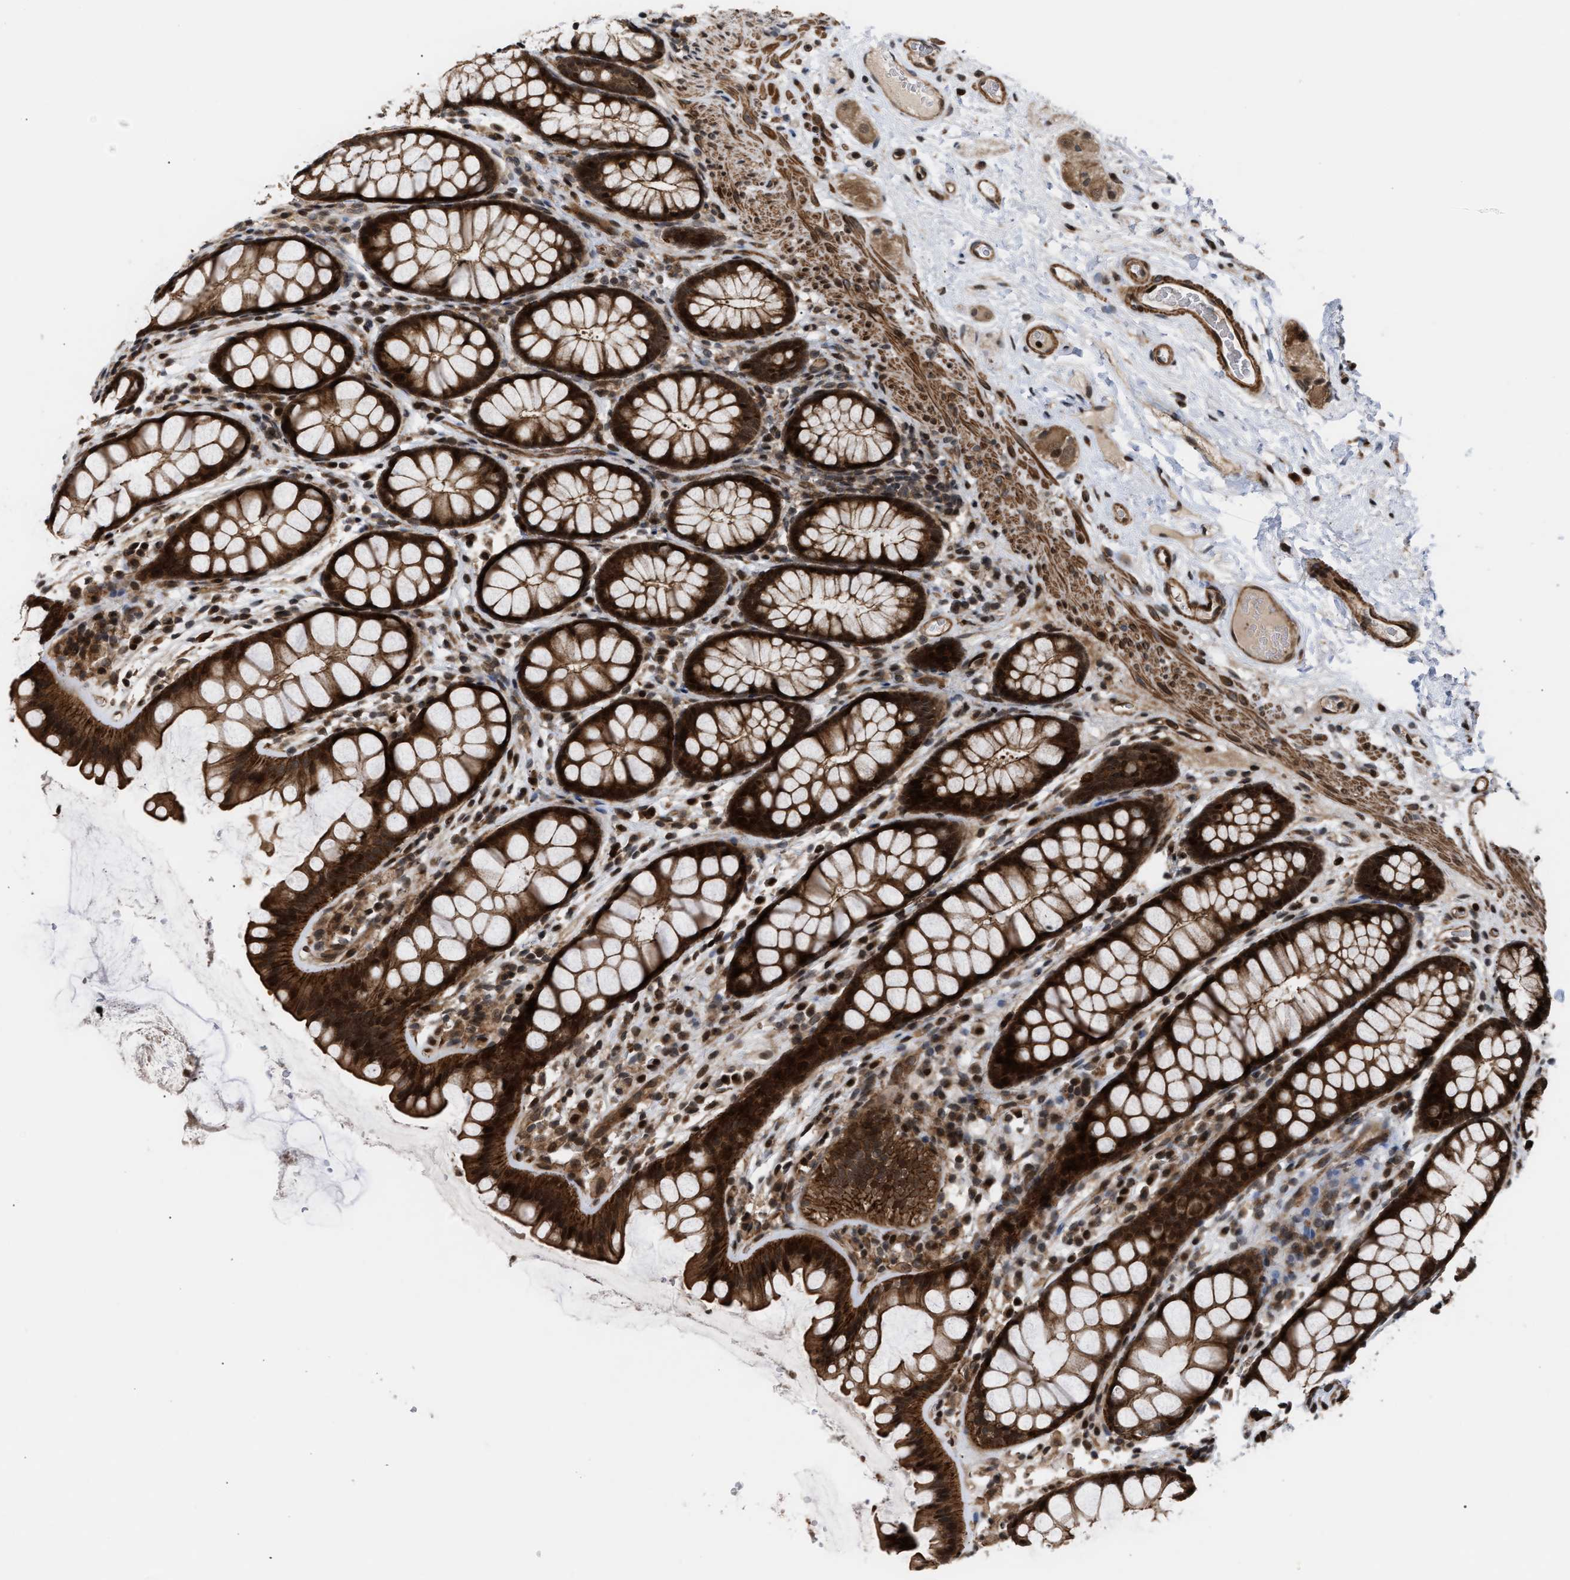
{"staining": {"intensity": "moderate", "quantity": ">75%", "location": "cytoplasmic/membranous"}, "tissue": "colon", "cell_type": "Endothelial cells", "image_type": "normal", "snomed": [{"axis": "morphology", "description": "Normal tissue, NOS"}, {"axis": "topography", "description": "Colon"}], "caption": "Endothelial cells demonstrate medium levels of moderate cytoplasmic/membranous staining in about >75% of cells in benign colon. (Brightfield microscopy of DAB IHC at high magnification).", "gene": "STAU2", "patient": {"sex": "female", "age": 55}}